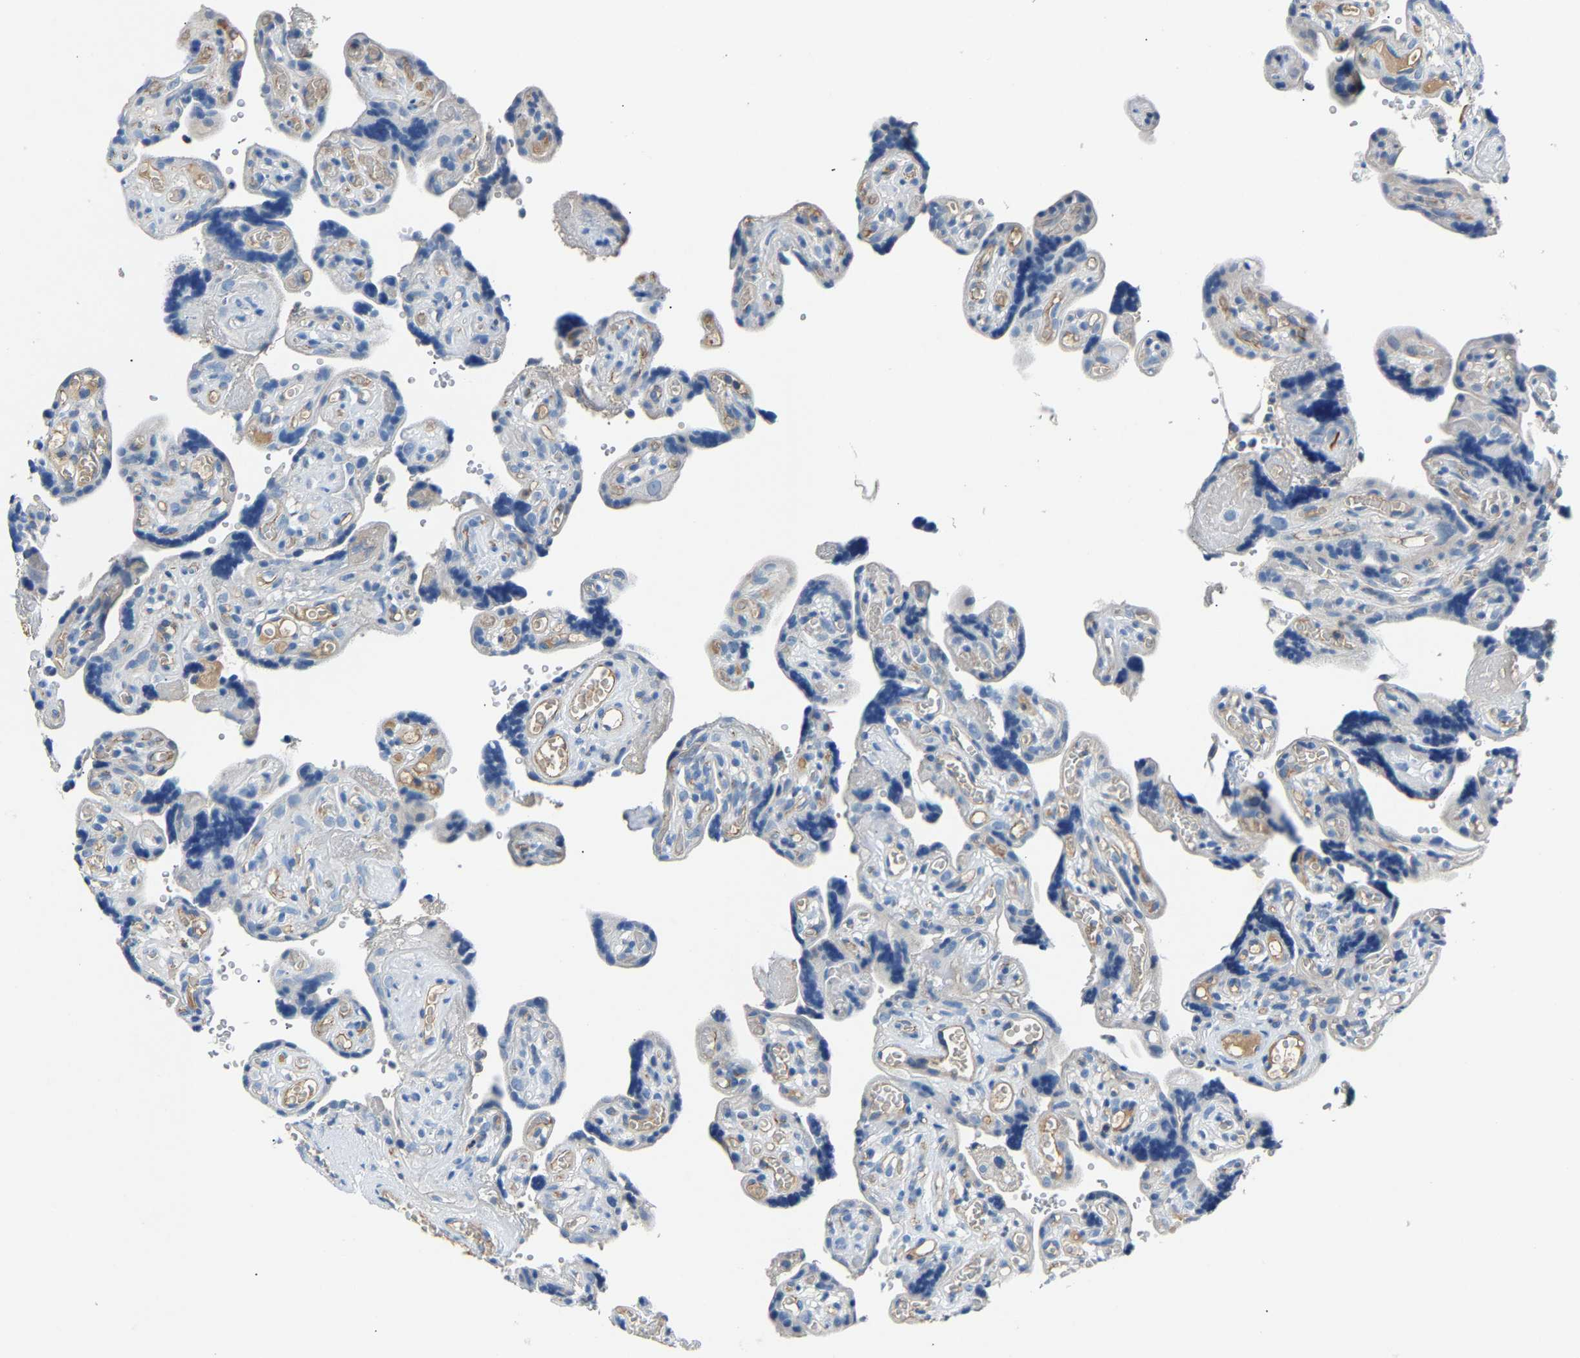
{"staining": {"intensity": "negative", "quantity": "none", "location": "none"}, "tissue": "placenta", "cell_type": "Decidual cells", "image_type": "normal", "snomed": [{"axis": "morphology", "description": "Normal tissue, NOS"}, {"axis": "topography", "description": "Placenta"}], "caption": "The image shows no significant expression in decidual cells of placenta.", "gene": "DNAAF5", "patient": {"sex": "female", "age": 30}}